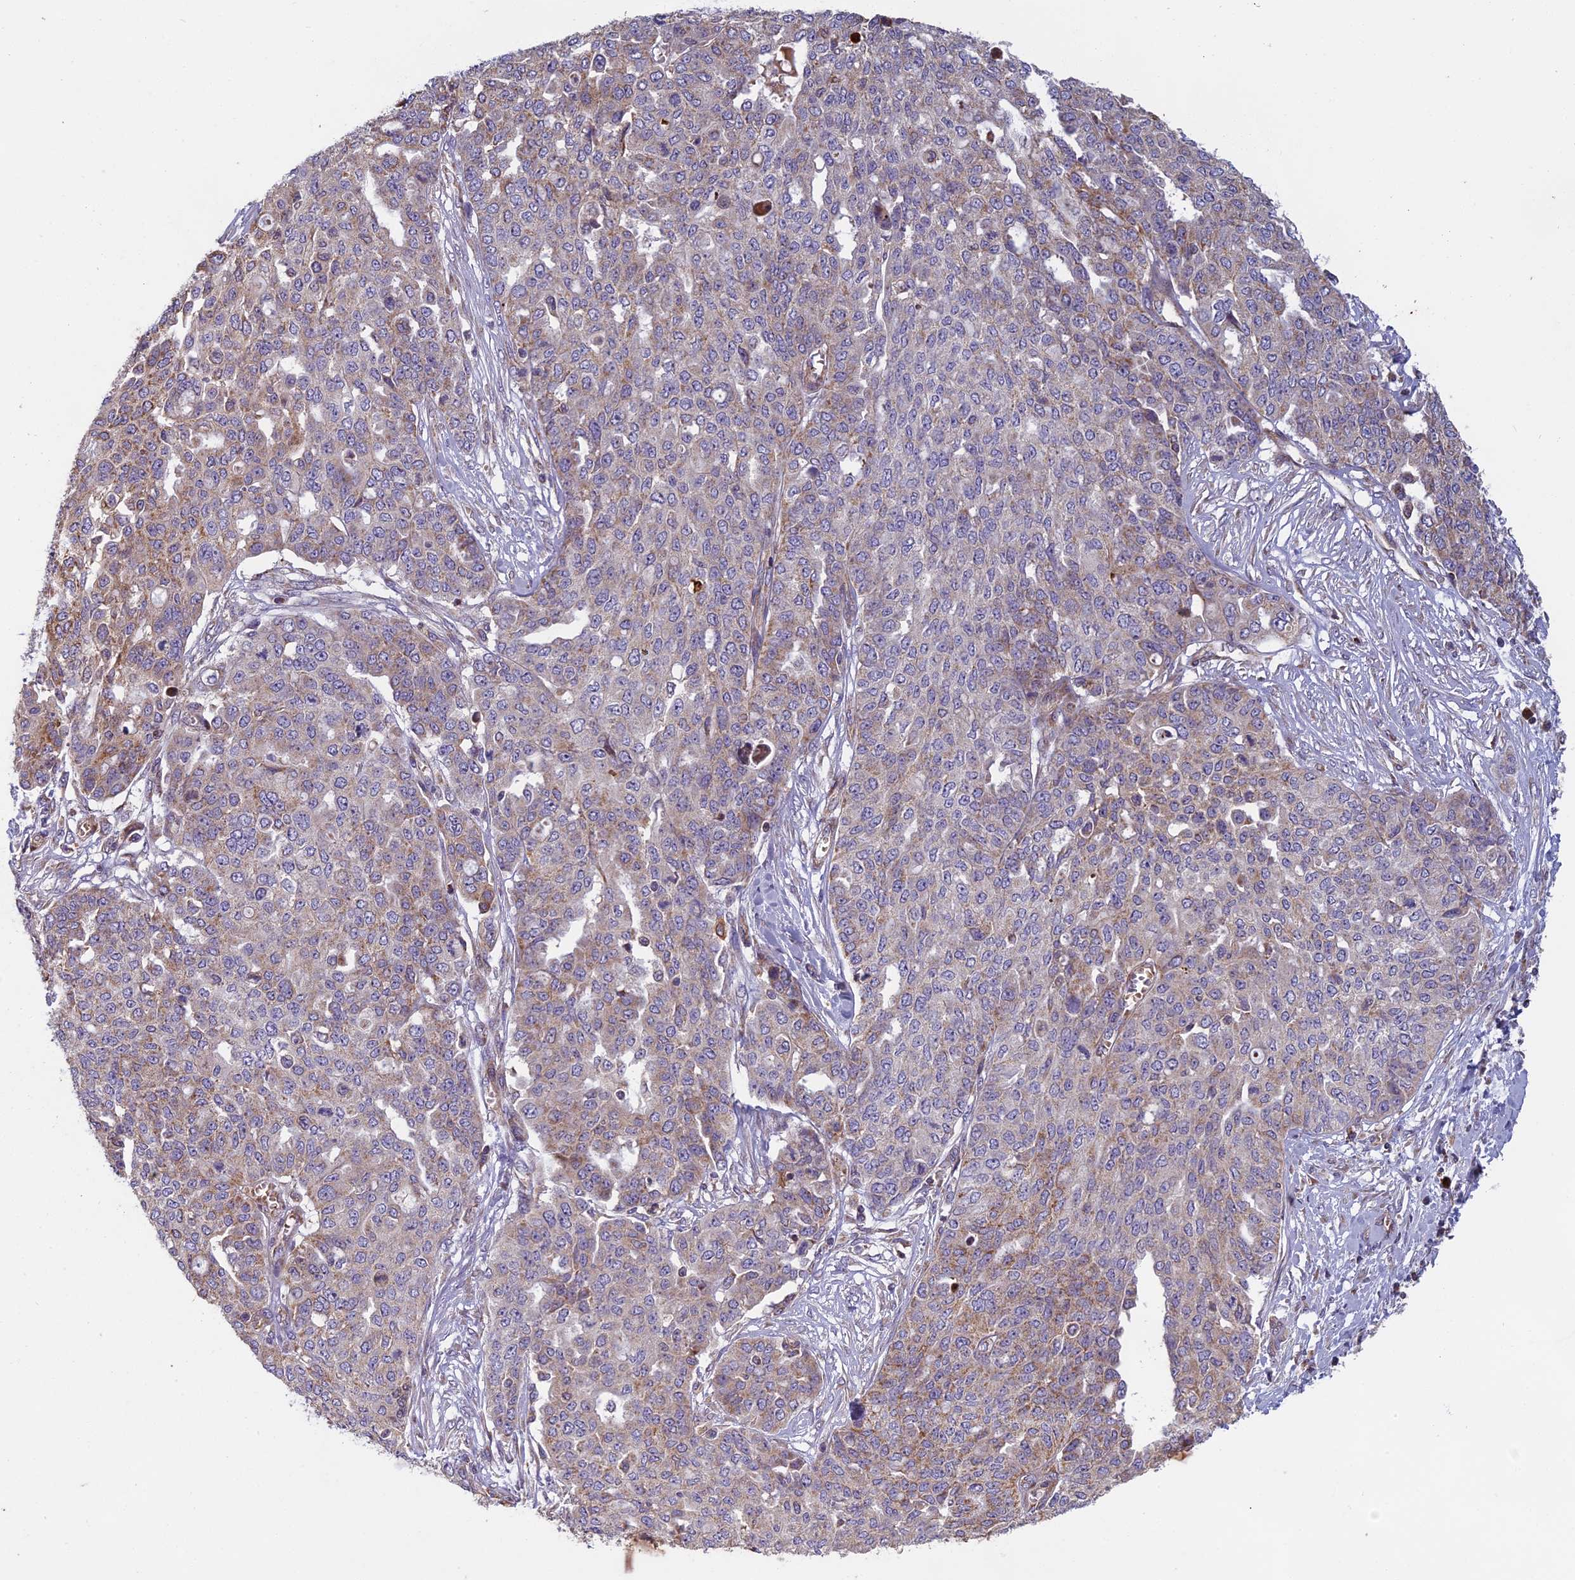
{"staining": {"intensity": "weak", "quantity": "25%-75%", "location": "cytoplasmic/membranous"}, "tissue": "ovarian cancer", "cell_type": "Tumor cells", "image_type": "cancer", "snomed": [{"axis": "morphology", "description": "Cystadenocarcinoma, serous, NOS"}, {"axis": "topography", "description": "Soft tissue"}, {"axis": "topography", "description": "Ovary"}], "caption": "Tumor cells reveal weak cytoplasmic/membranous expression in about 25%-75% of cells in ovarian serous cystadenocarcinoma. (Brightfield microscopy of DAB IHC at high magnification).", "gene": "EDAR", "patient": {"sex": "female", "age": 57}}